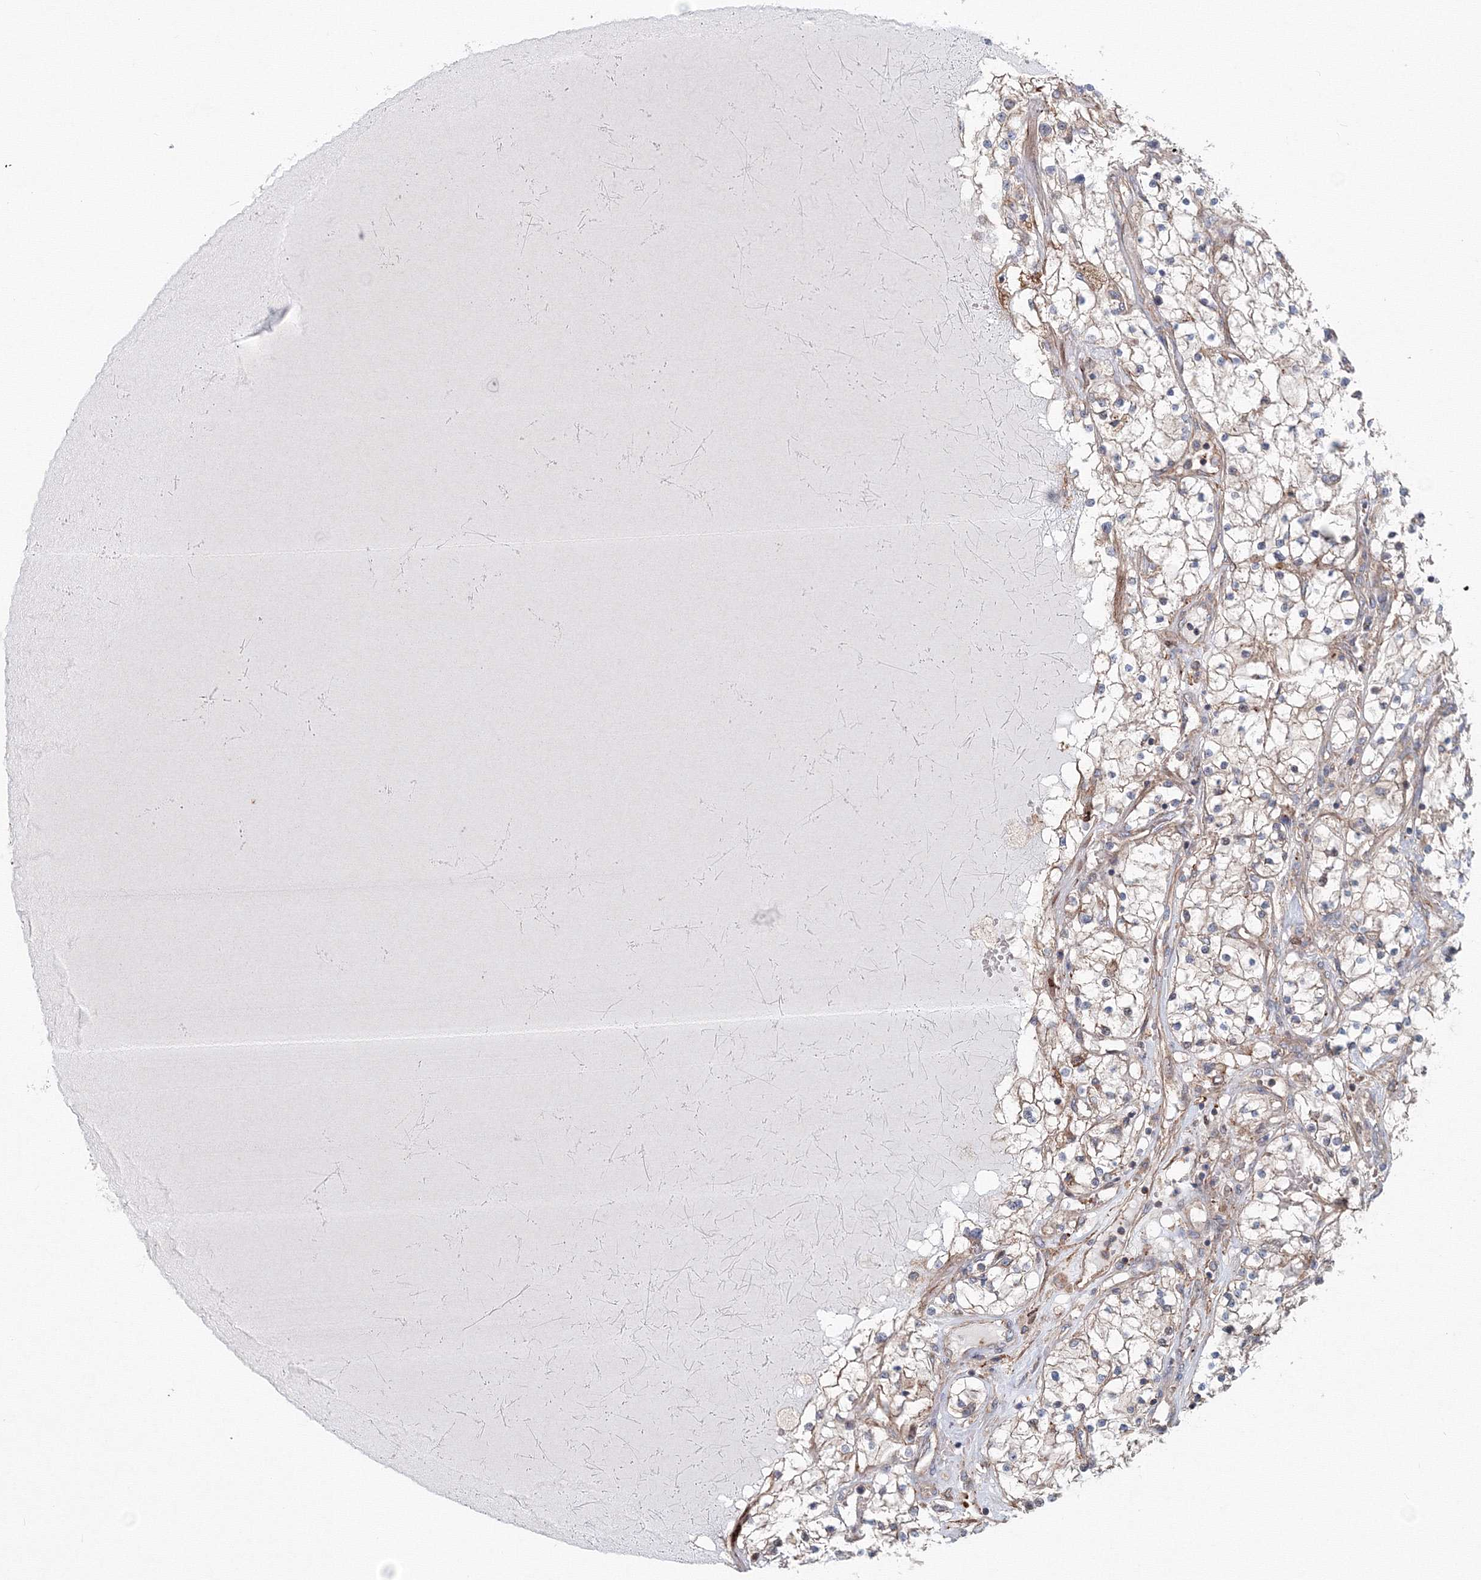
{"staining": {"intensity": "weak", "quantity": "<25%", "location": "cytoplasmic/membranous"}, "tissue": "renal cancer", "cell_type": "Tumor cells", "image_type": "cancer", "snomed": [{"axis": "morphology", "description": "Normal tissue, NOS"}, {"axis": "morphology", "description": "Adenocarcinoma, NOS"}, {"axis": "topography", "description": "Kidney"}], "caption": "Immunohistochemistry (IHC) image of adenocarcinoma (renal) stained for a protein (brown), which reveals no expression in tumor cells.", "gene": "EXOC1", "patient": {"sex": "male", "age": 68}}